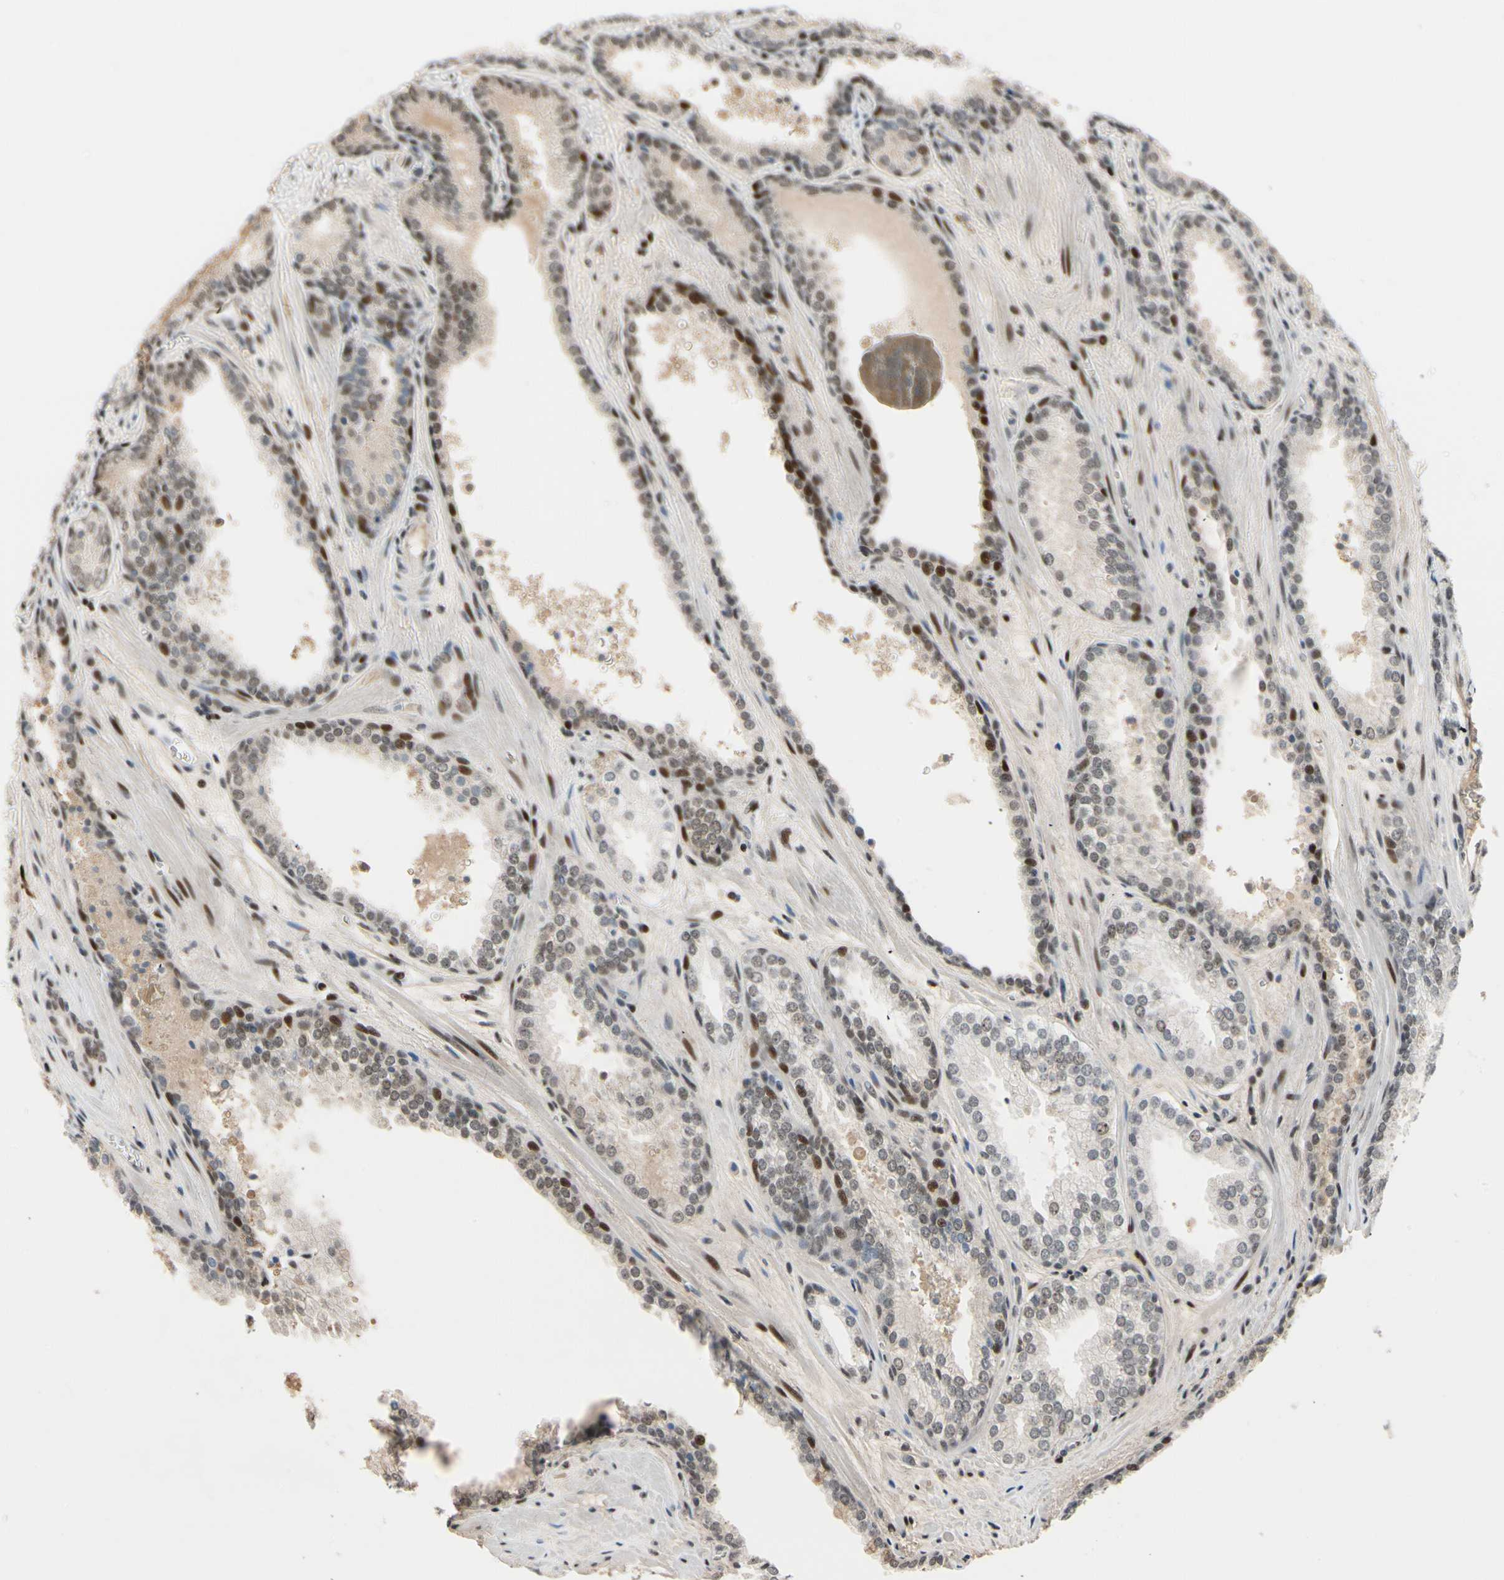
{"staining": {"intensity": "weak", "quantity": "25%-75%", "location": "nuclear"}, "tissue": "prostate cancer", "cell_type": "Tumor cells", "image_type": "cancer", "snomed": [{"axis": "morphology", "description": "Adenocarcinoma, Low grade"}, {"axis": "topography", "description": "Prostate"}], "caption": "Immunohistochemical staining of prostate cancer reveals weak nuclear protein staining in approximately 25%-75% of tumor cells.", "gene": "FOXO3", "patient": {"sex": "male", "age": 60}}